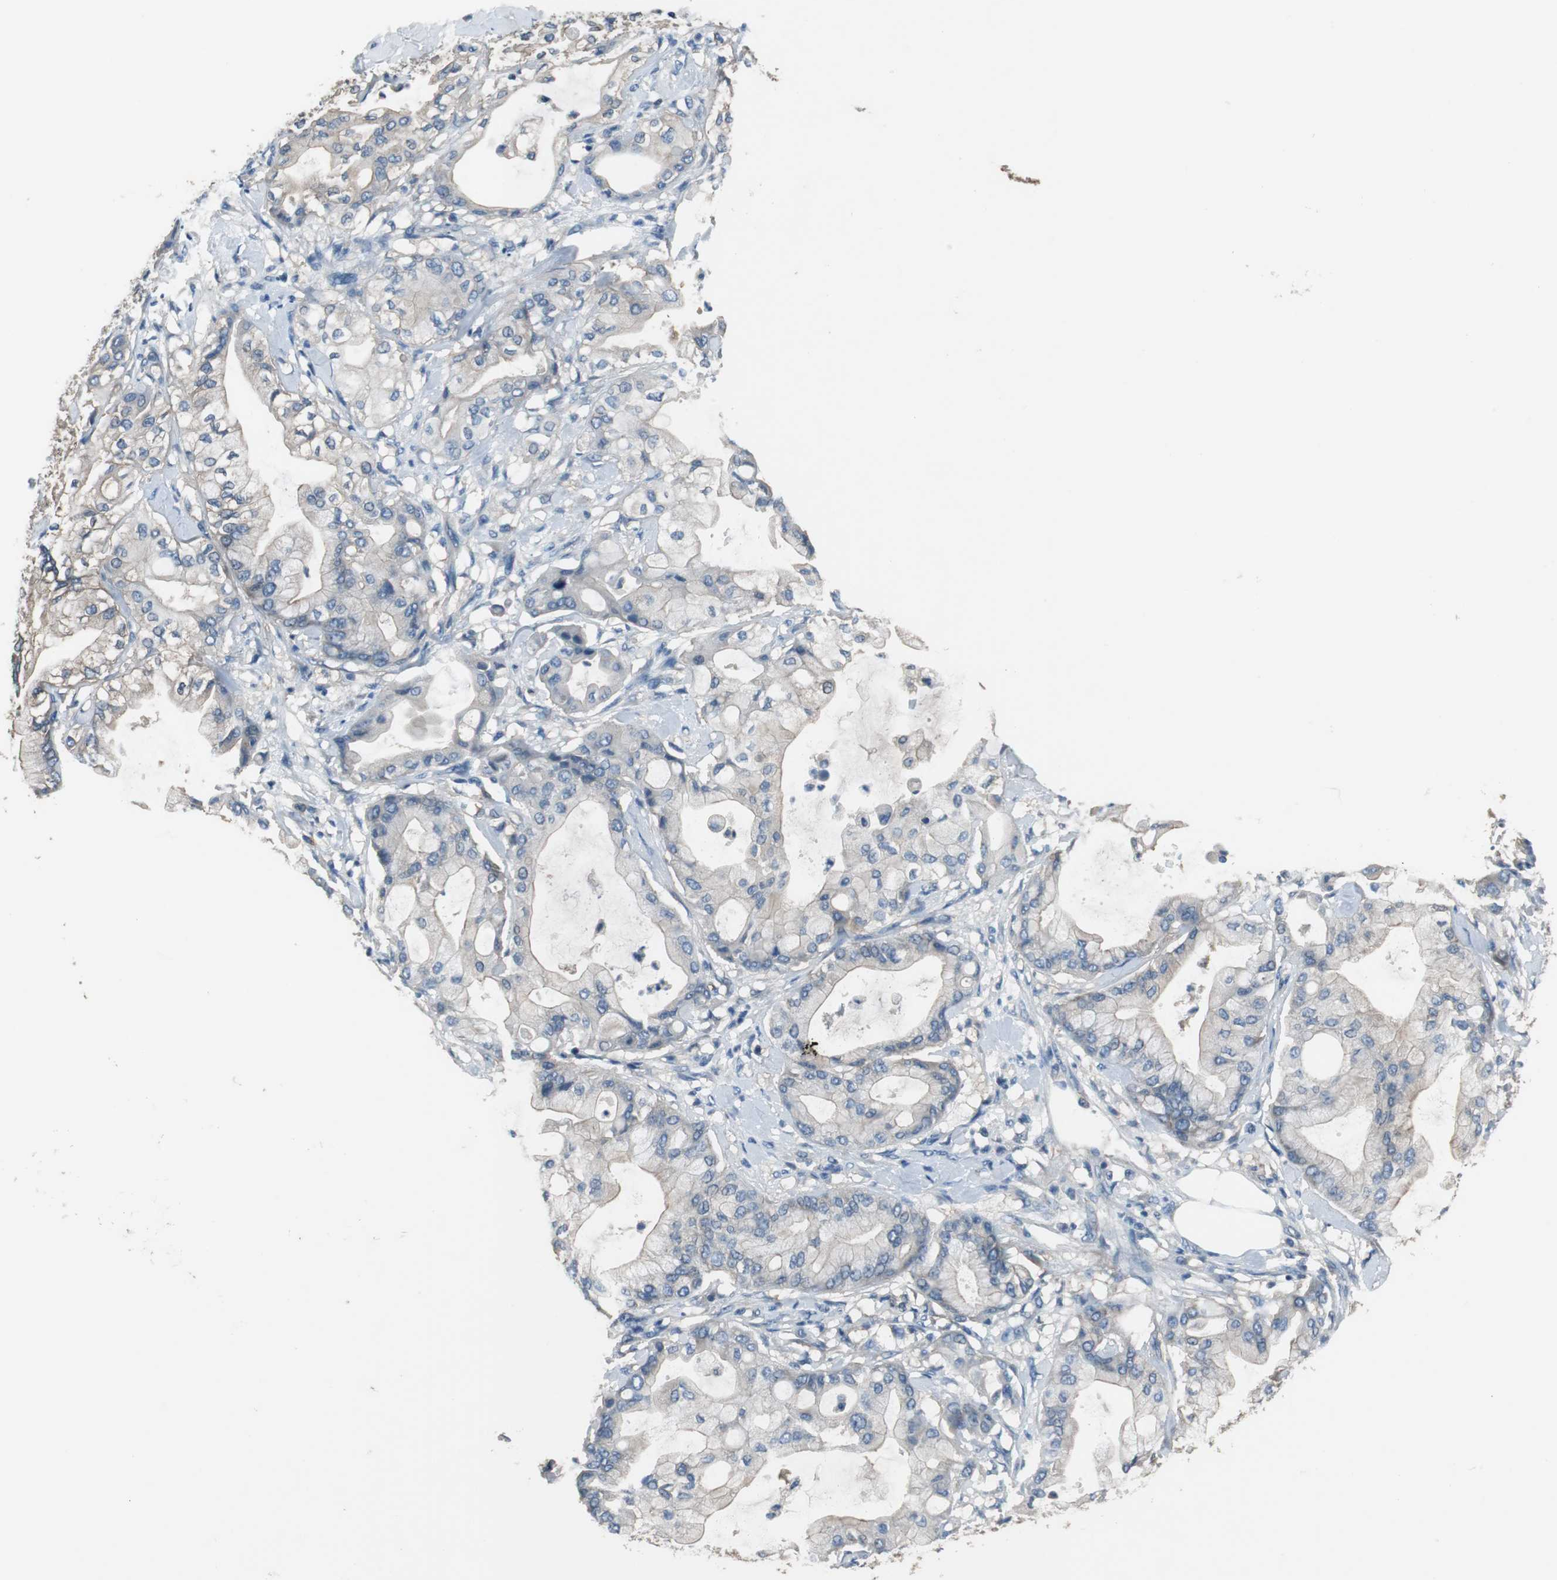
{"staining": {"intensity": "weak", "quantity": "<25%", "location": "cytoplasmic/membranous"}, "tissue": "pancreatic cancer", "cell_type": "Tumor cells", "image_type": "cancer", "snomed": [{"axis": "morphology", "description": "Adenocarcinoma, NOS"}, {"axis": "morphology", "description": "Adenocarcinoma, metastatic, NOS"}, {"axis": "topography", "description": "Lymph node"}, {"axis": "topography", "description": "Pancreas"}, {"axis": "topography", "description": "Duodenum"}], "caption": "An image of human pancreatic adenocarcinoma is negative for staining in tumor cells. Brightfield microscopy of IHC stained with DAB (brown) and hematoxylin (blue), captured at high magnification.", "gene": "PRKCA", "patient": {"sex": "female", "age": 64}}